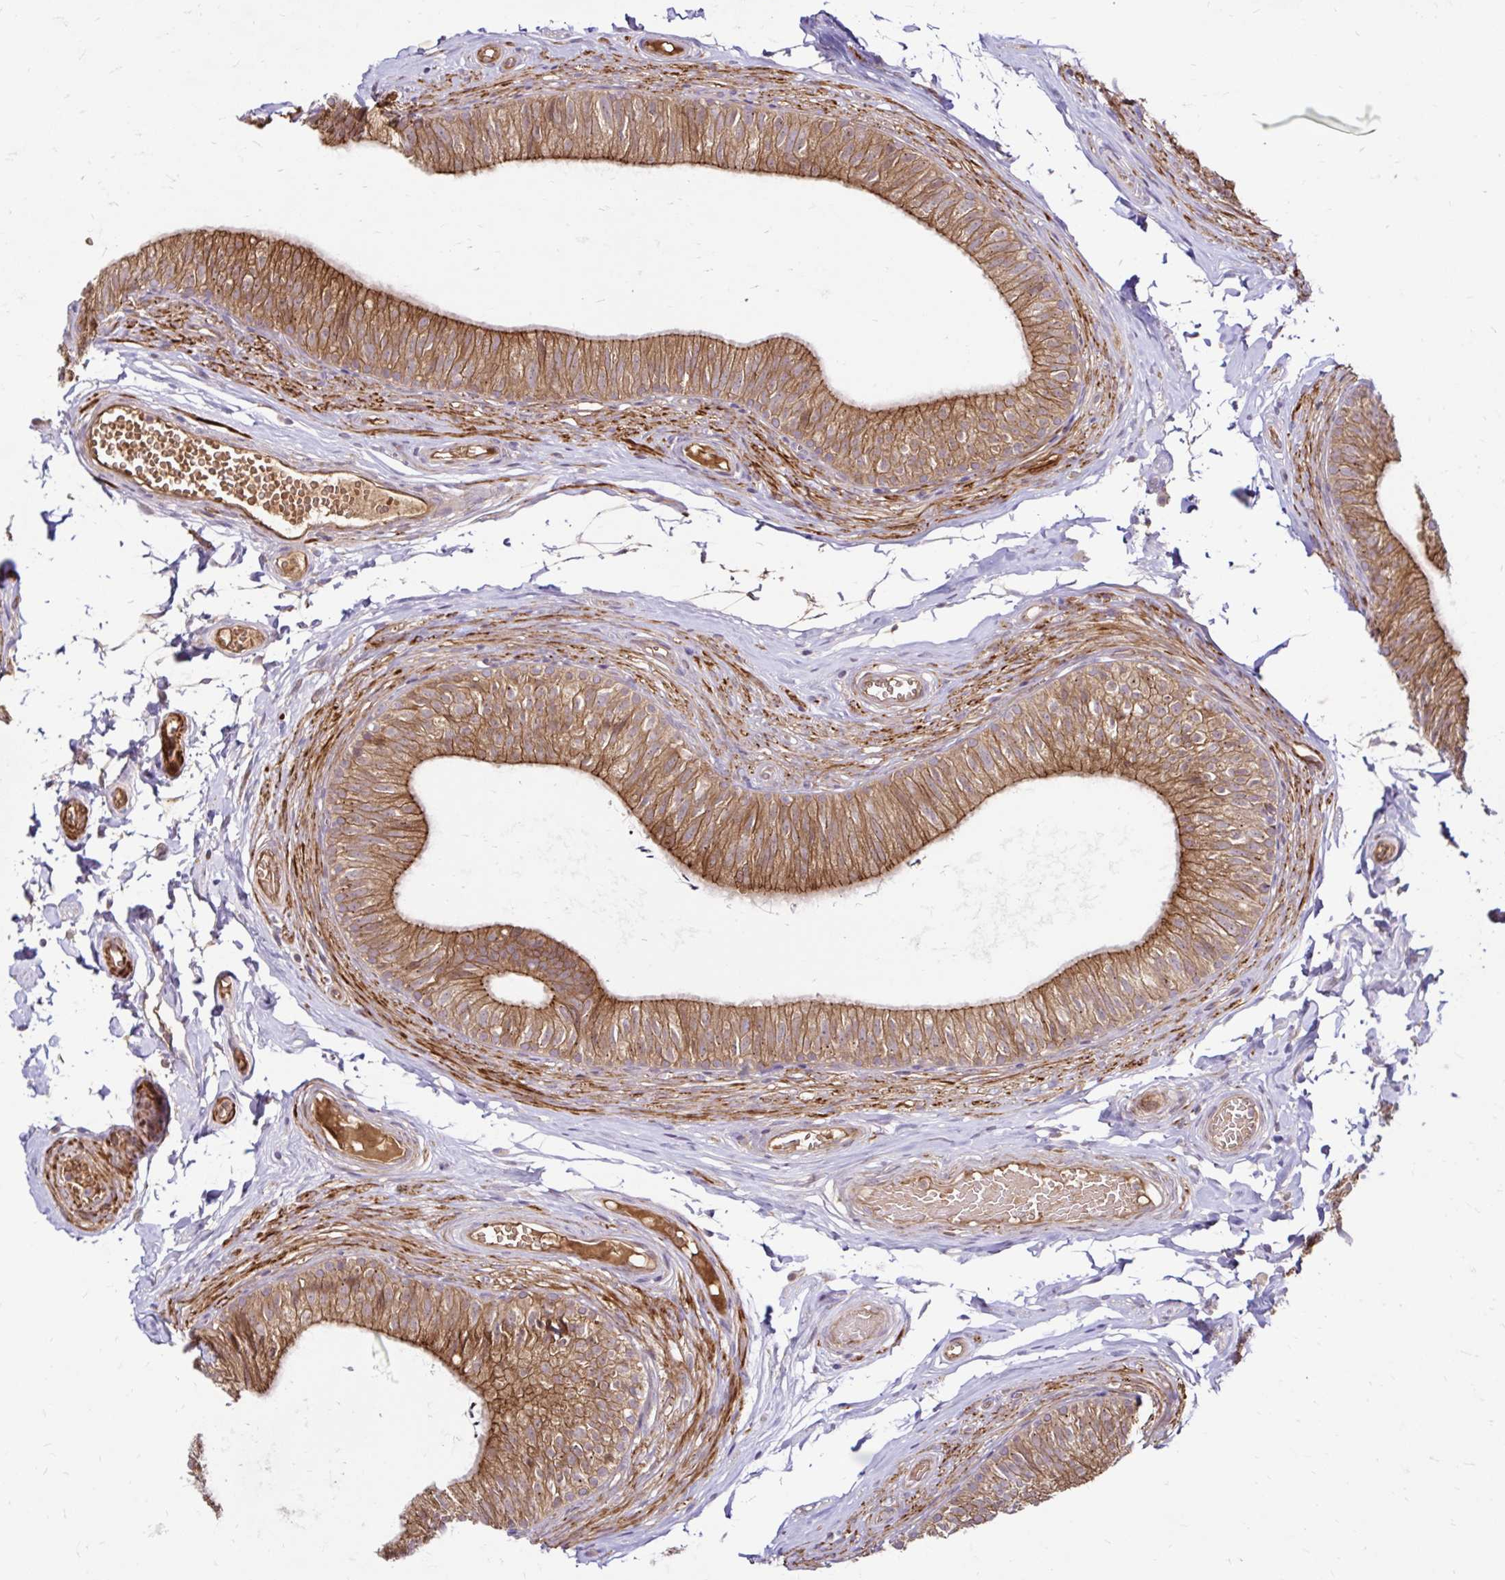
{"staining": {"intensity": "moderate", "quantity": ">75%", "location": "cytoplasmic/membranous"}, "tissue": "epididymis", "cell_type": "Glandular cells", "image_type": "normal", "snomed": [{"axis": "morphology", "description": "Normal tissue, NOS"}, {"axis": "topography", "description": "Epididymis, spermatic cord, NOS"}, {"axis": "topography", "description": "Epididymis"}, {"axis": "topography", "description": "Peripheral nerve tissue"}], "caption": "The histopathology image exhibits immunohistochemical staining of benign epididymis. There is moderate cytoplasmic/membranous expression is seen in approximately >75% of glandular cells.", "gene": "ARHGEF37", "patient": {"sex": "male", "age": 29}}